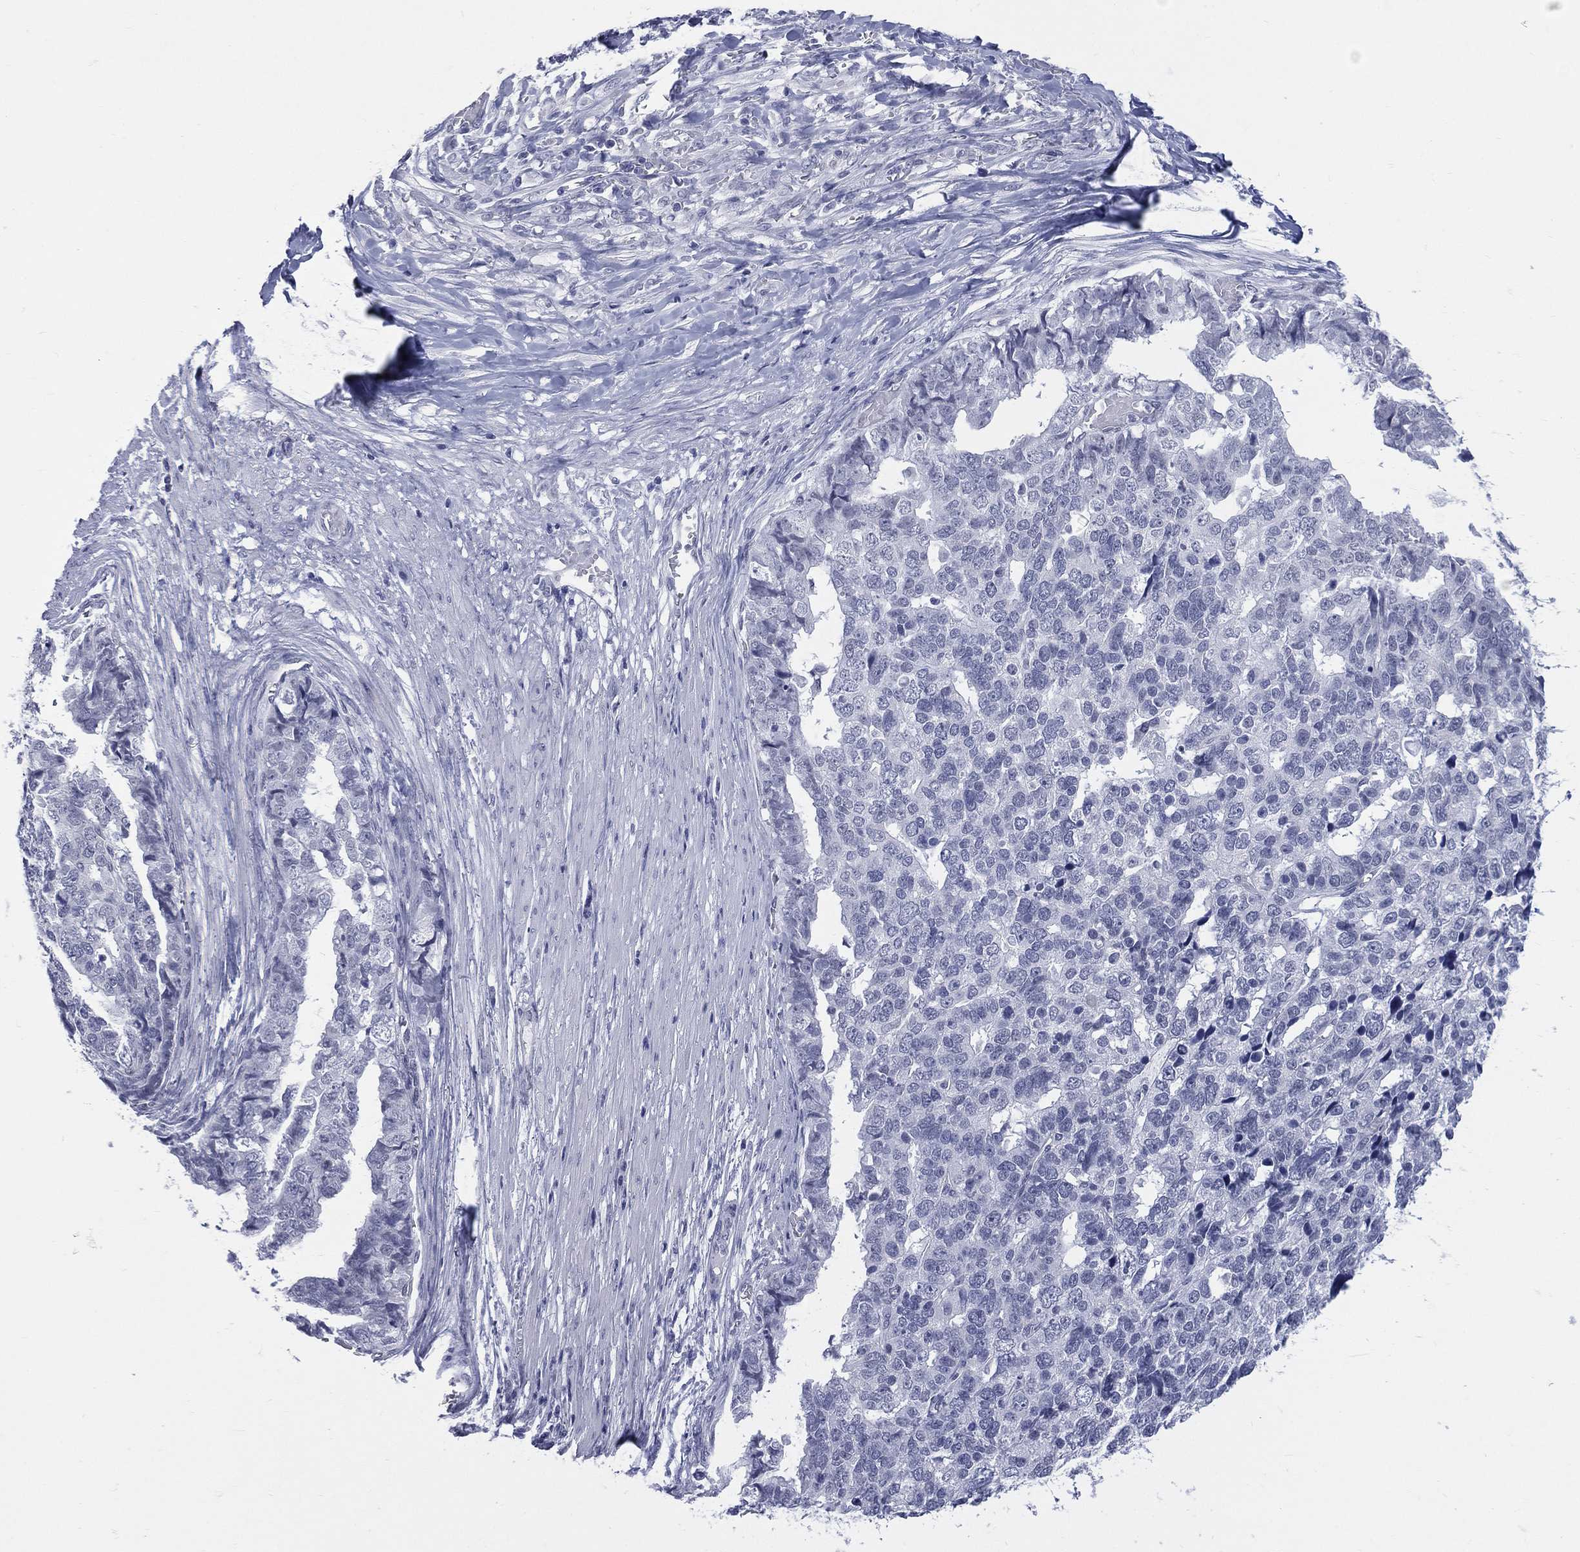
{"staining": {"intensity": "negative", "quantity": "none", "location": "none"}, "tissue": "stomach cancer", "cell_type": "Tumor cells", "image_type": "cancer", "snomed": [{"axis": "morphology", "description": "Adenocarcinoma, NOS"}, {"axis": "topography", "description": "Stomach"}], "caption": "IHC of adenocarcinoma (stomach) exhibits no positivity in tumor cells.", "gene": "MLLT10", "patient": {"sex": "male", "age": 69}}